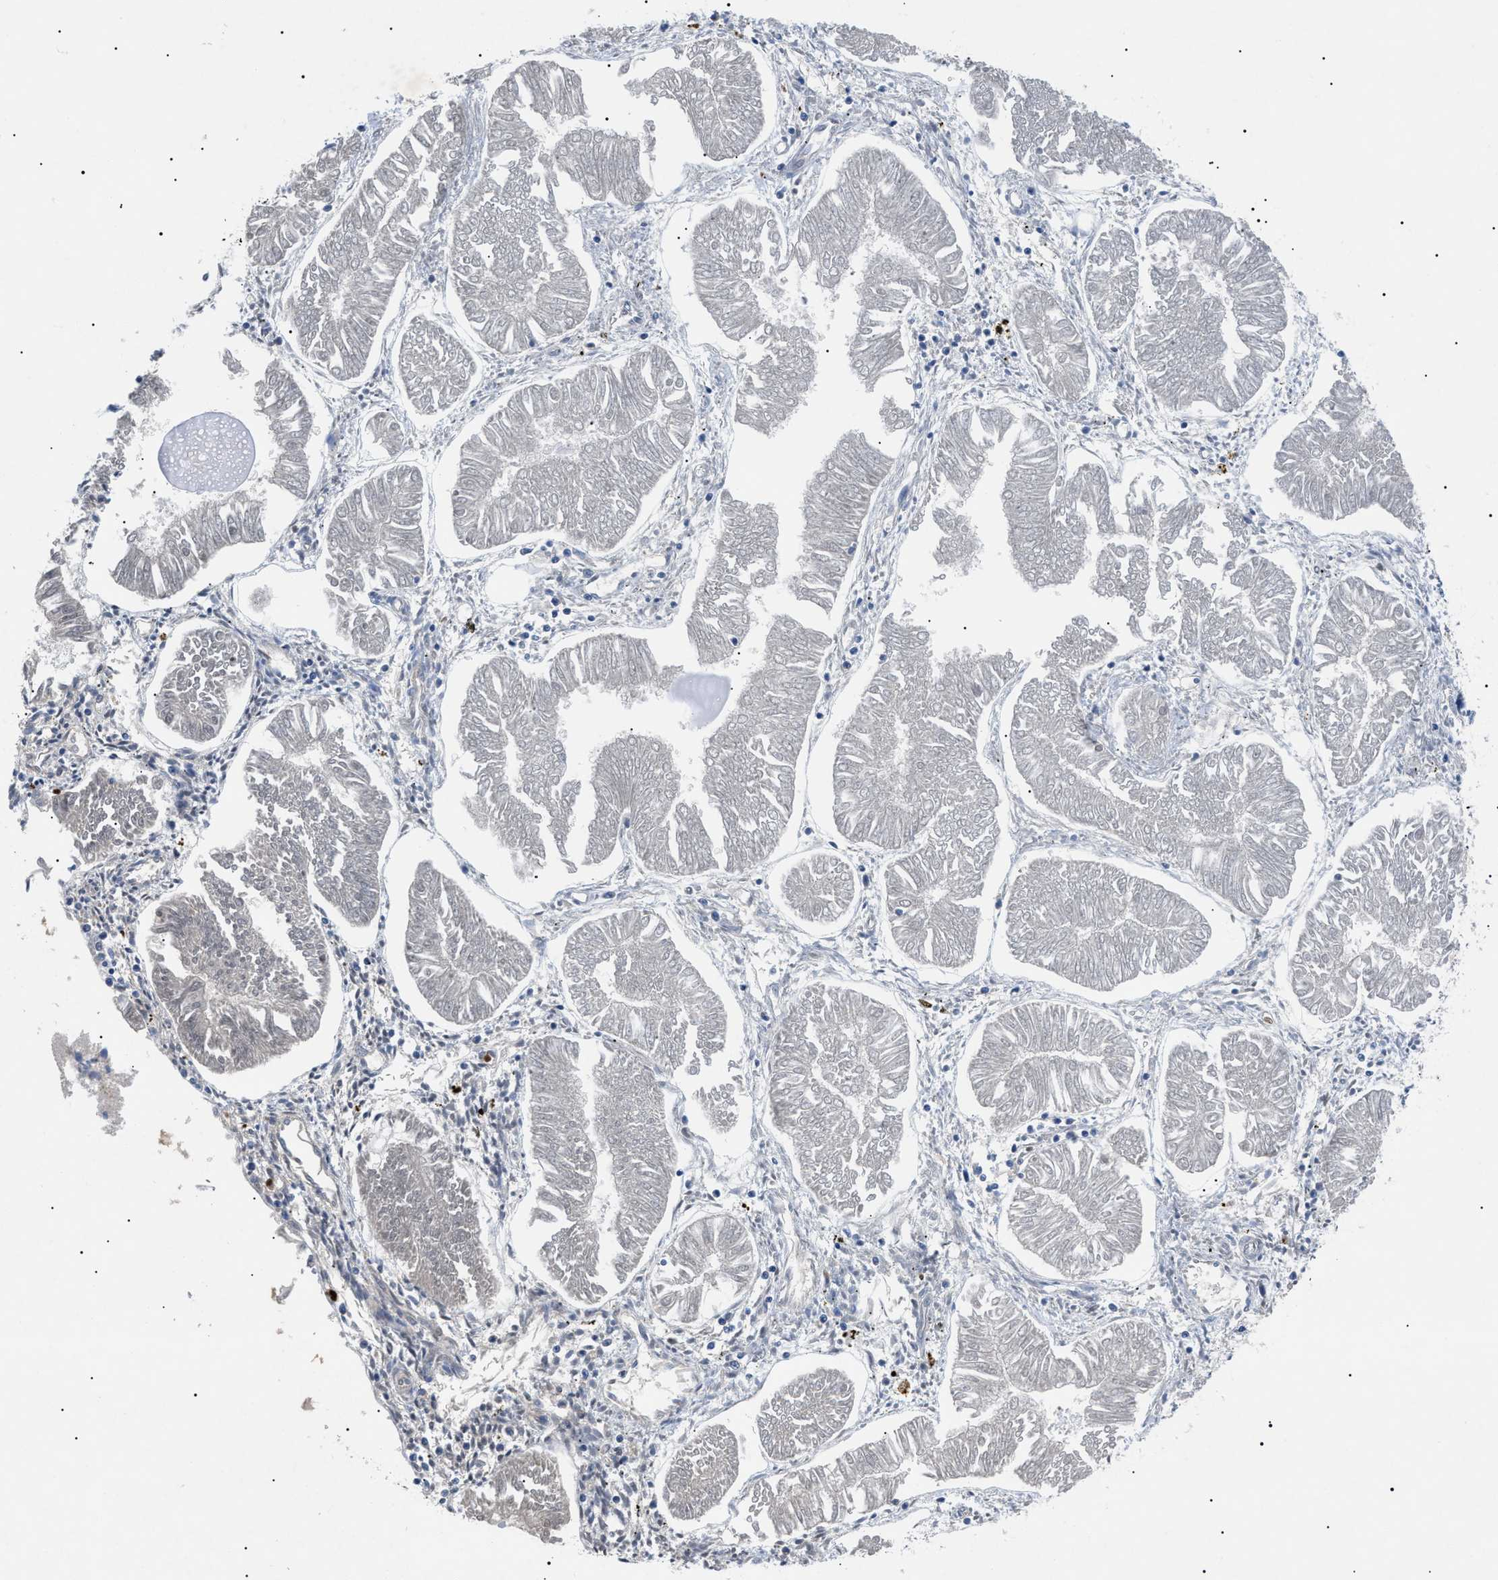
{"staining": {"intensity": "negative", "quantity": "none", "location": "none"}, "tissue": "endometrial cancer", "cell_type": "Tumor cells", "image_type": "cancer", "snomed": [{"axis": "morphology", "description": "Adenocarcinoma, NOS"}, {"axis": "topography", "description": "Endometrium"}], "caption": "Histopathology image shows no protein staining in tumor cells of adenocarcinoma (endometrial) tissue.", "gene": "RIPK1", "patient": {"sex": "female", "age": 53}}